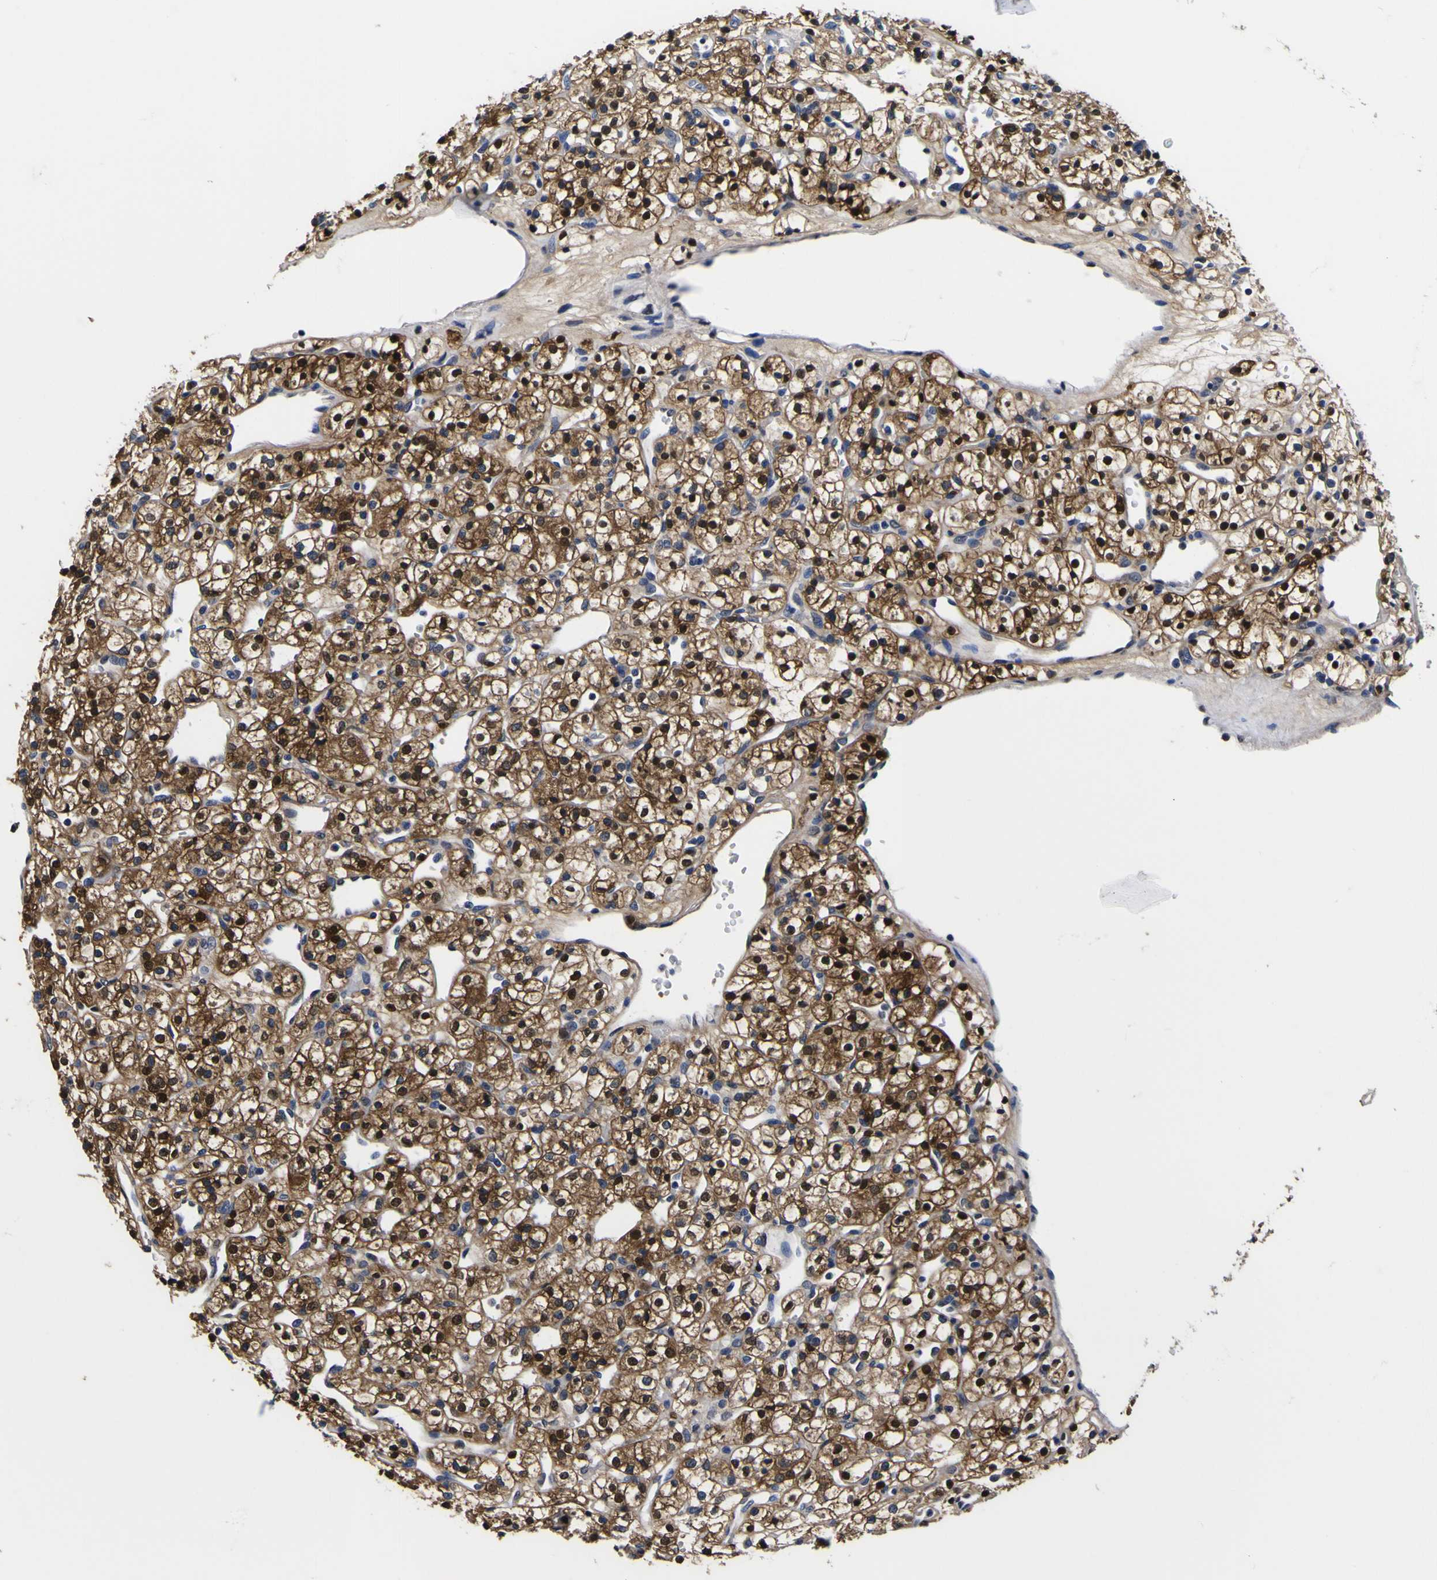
{"staining": {"intensity": "strong", "quantity": ">75%", "location": "cytoplasmic/membranous,nuclear"}, "tissue": "renal cancer", "cell_type": "Tumor cells", "image_type": "cancer", "snomed": [{"axis": "morphology", "description": "Adenocarcinoma, NOS"}, {"axis": "topography", "description": "Kidney"}], "caption": "The histopathology image demonstrates a brown stain indicating the presence of a protein in the cytoplasmic/membranous and nuclear of tumor cells in renal cancer.", "gene": "FAM110B", "patient": {"sex": "female", "age": 60}}